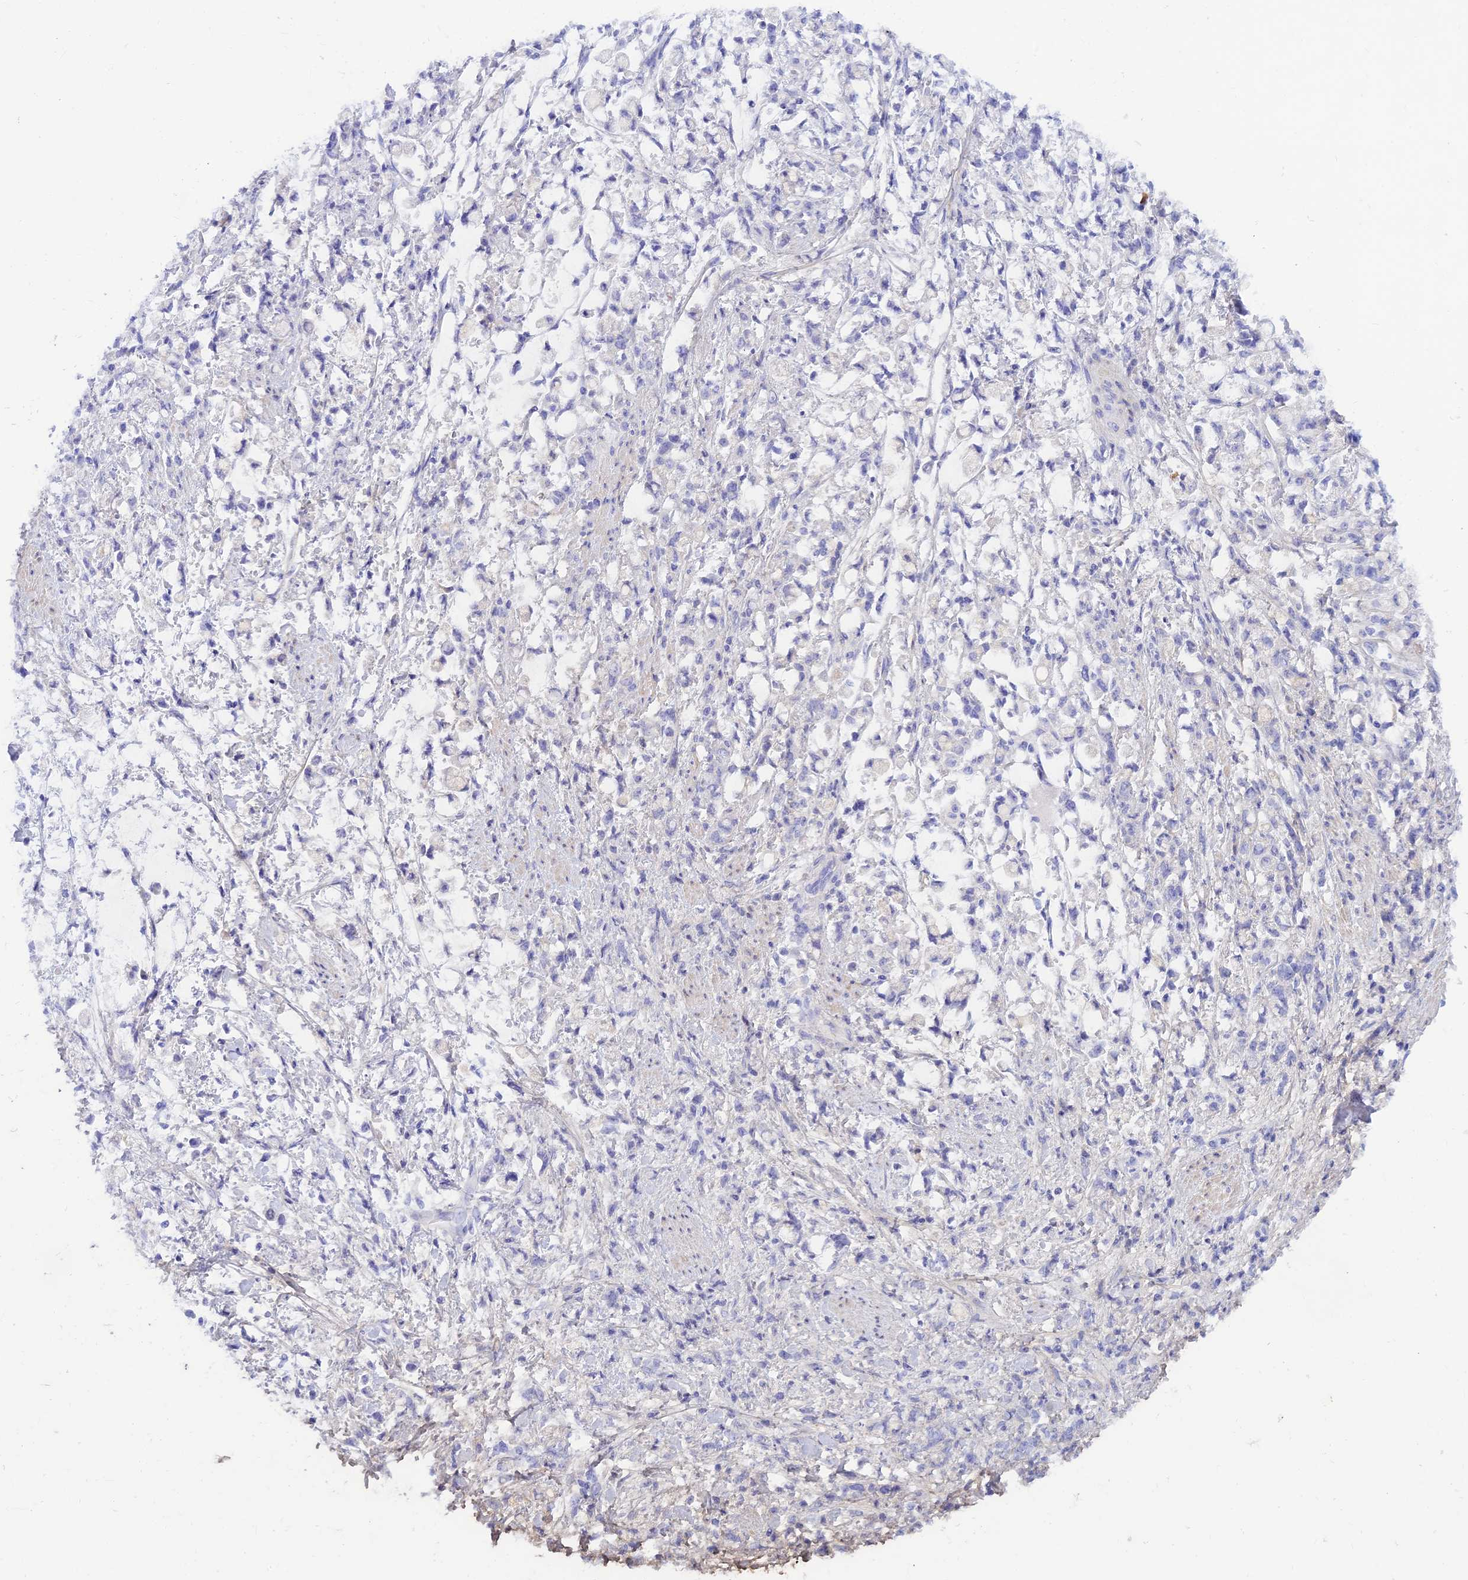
{"staining": {"intensity": "negative", "quantity": "none", "location": "none"}, "tissue": "stomach cancer", "cell_type": "Tumor cells", "image_type": "cancer", "snomed": [{"axis": "morphology", "description": "Adenocarcinoma, NOS"}, {"axis": "topography", "description": "Stomach"}], "caption": "Immunohistochemistry (IHC) photomicrograph of stomach adenocarcinoma stained for a protein (brown), which reveals no expression in tumor cells. (DAB (3,3'-diaminobenzidine) immunohistochemistry visualized using brightfield microscopy, high magnification).", "gene": "PRNP", "patient": {"sex": "female", "age": 60}}